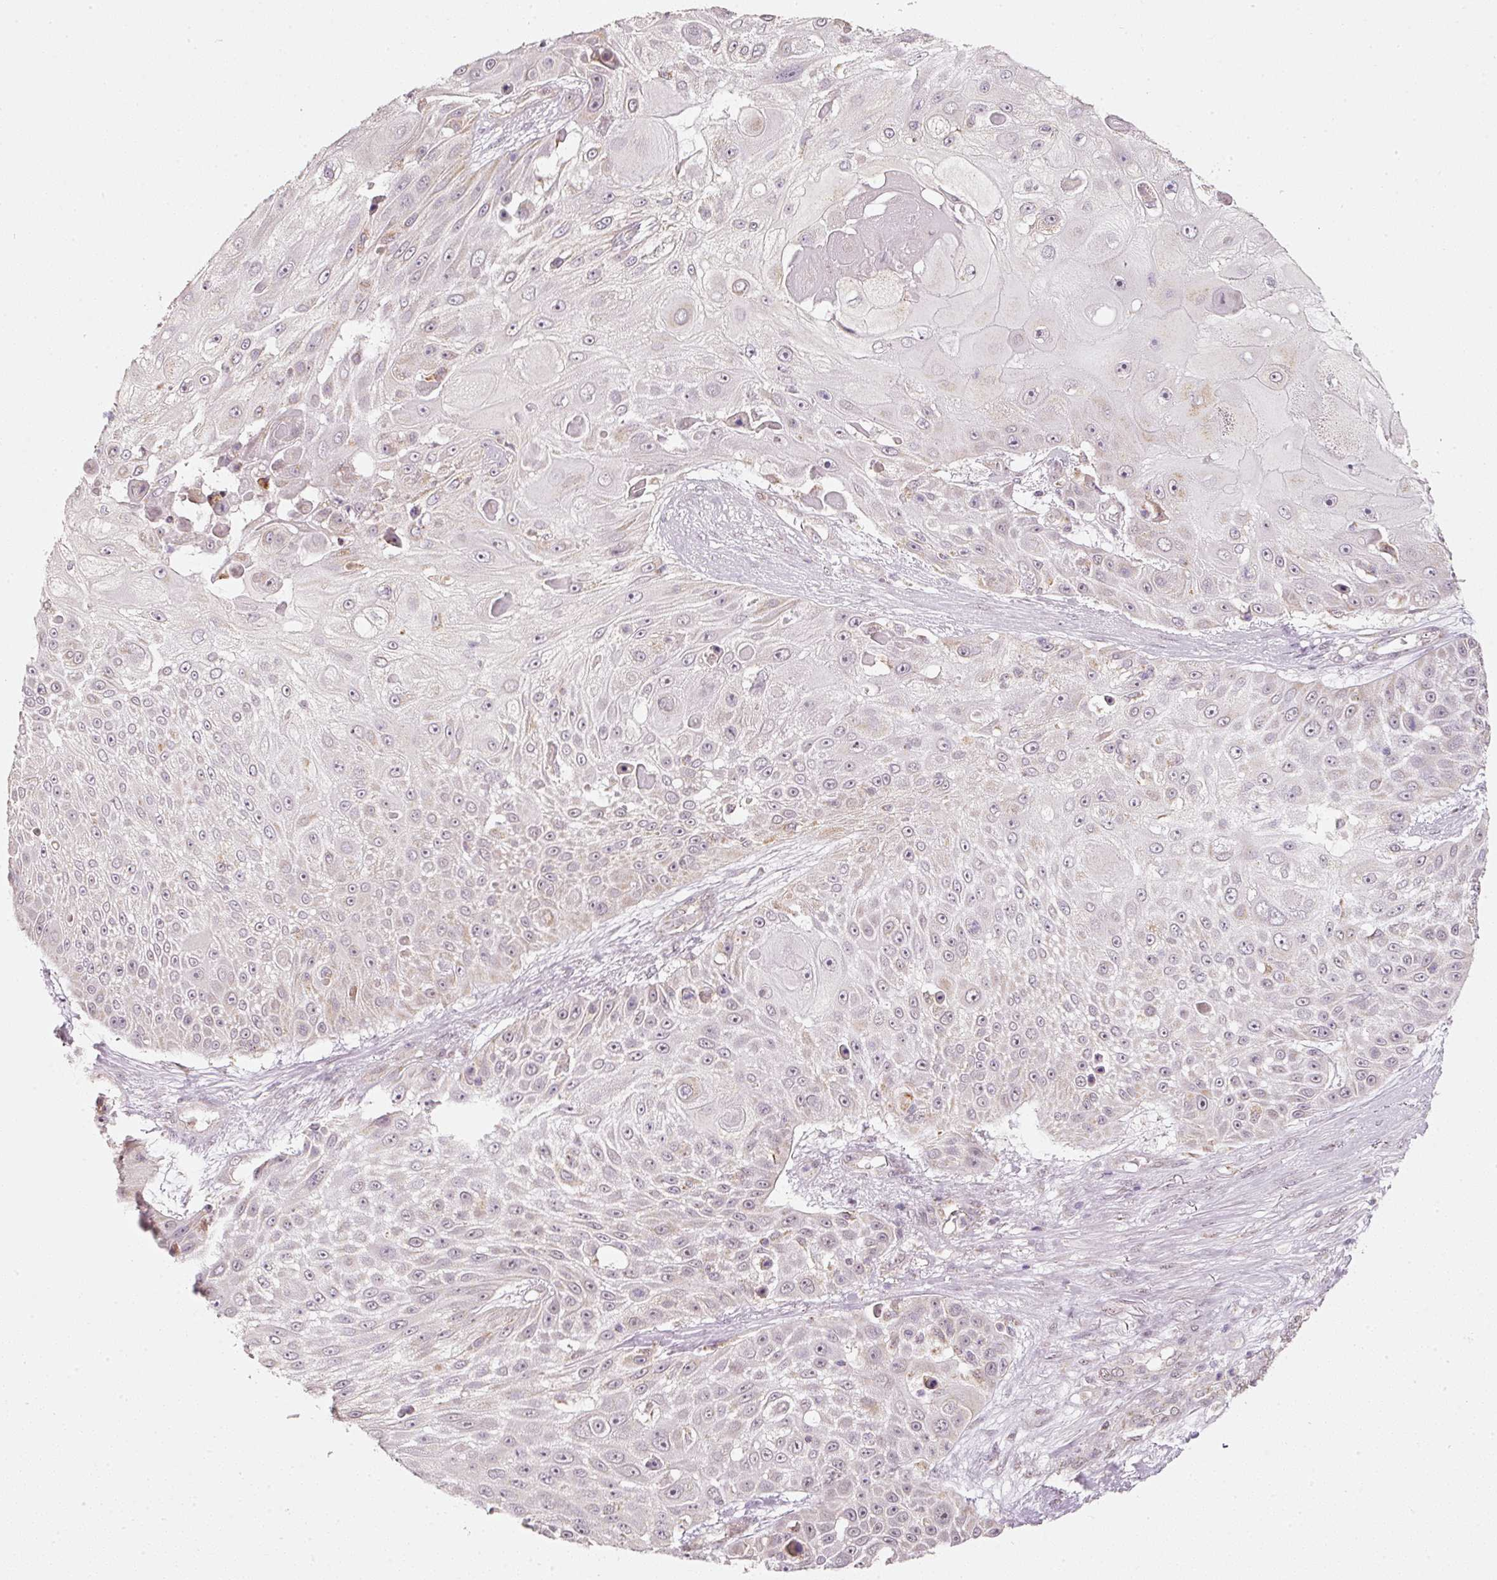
{"staining": {"intensity": "negative", "quantity": "none", "location": "none"}, "tissue": "skin cancer", "cell_type": "Tumor cells", "image_type": "cancer", "snomed": [{"axis": "morphology", "description": "Squamous cell carcinoma, NOS"}, {"axis": "topography", "description": "Skin"}], "caption": "Histopathology image shows no significant protein positivity in tumor cells of skin squamous cell carcinoma.", "gene": "FSTL3", "patient": {"sex": "female", "age": 86}}